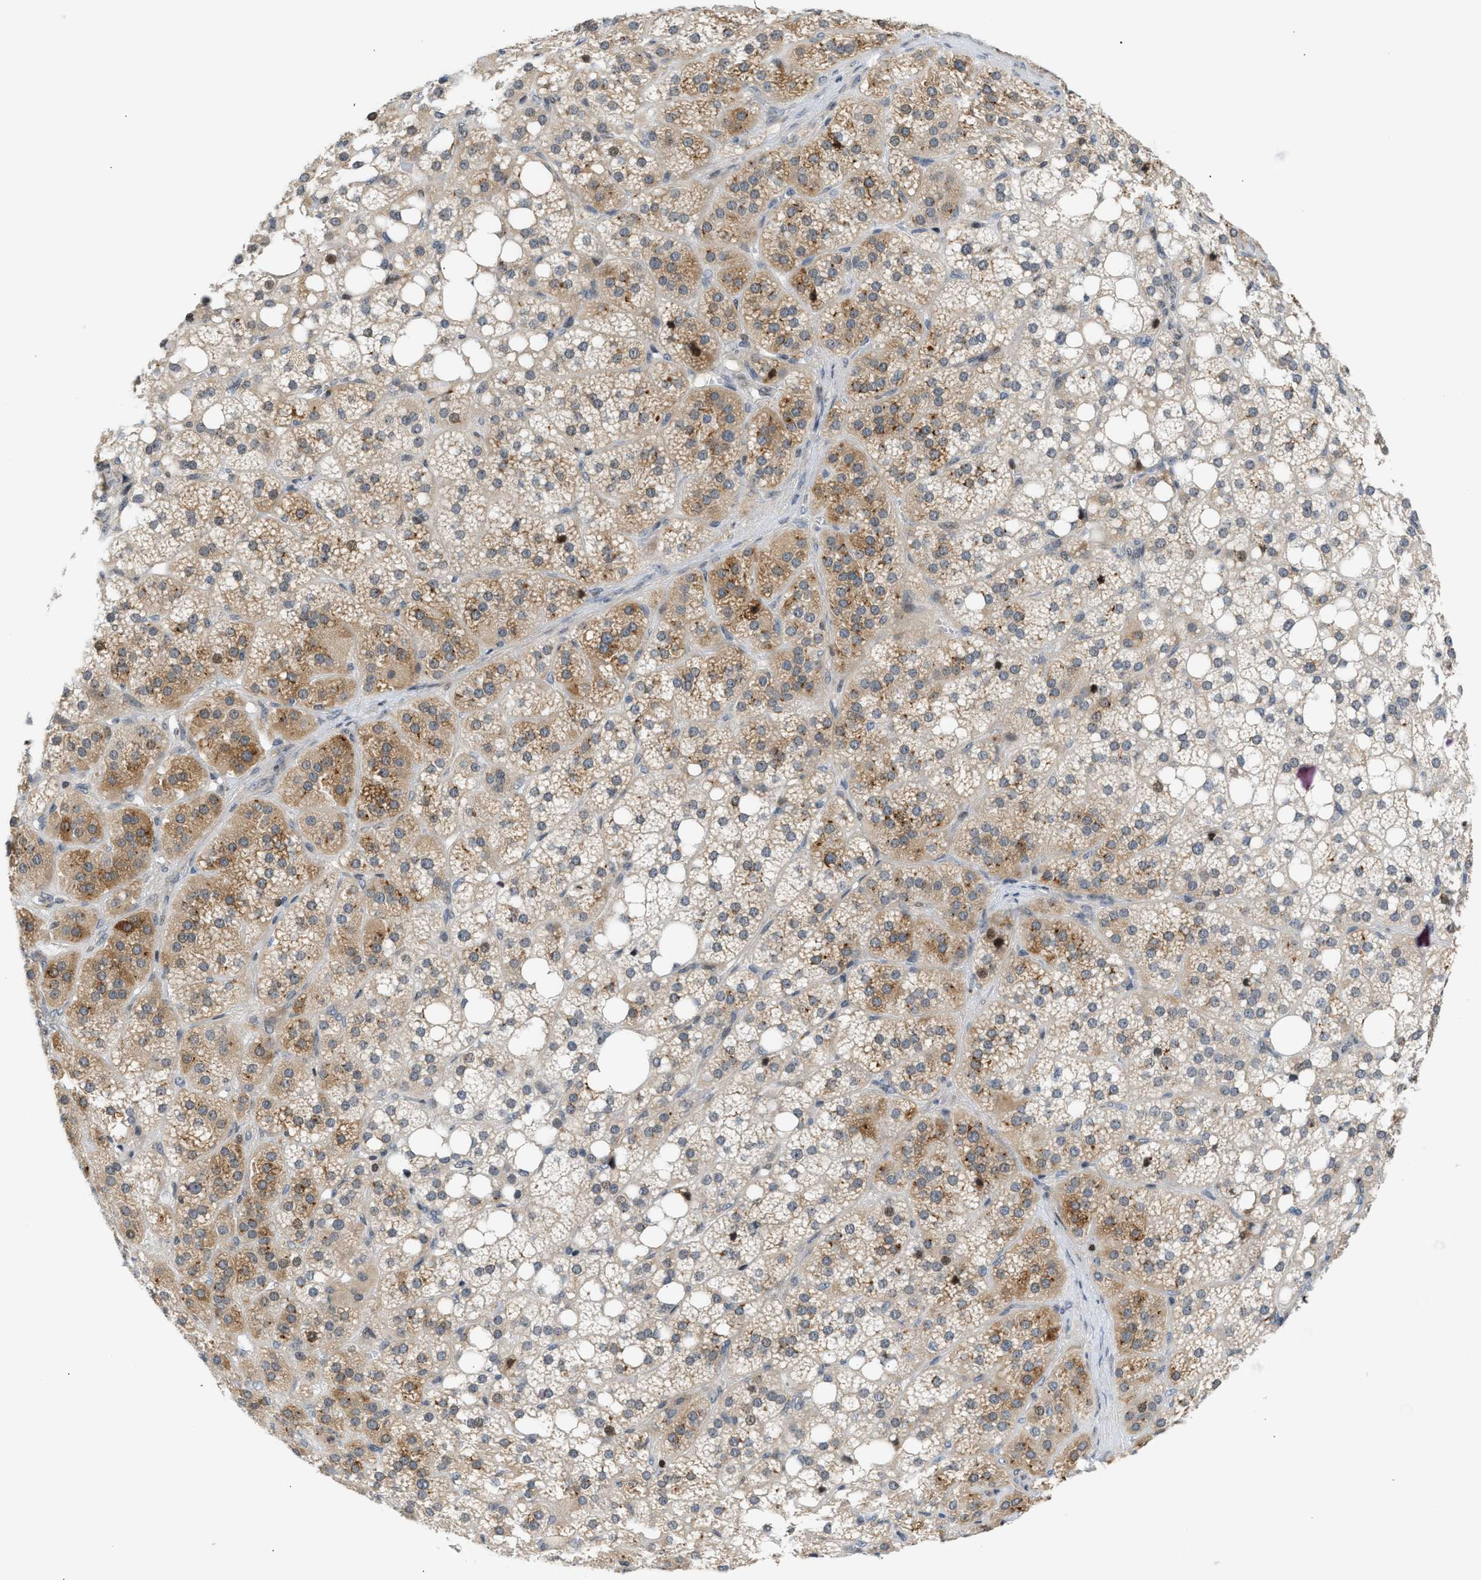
{"staining": {"intensity": "moderate", "quantity": "25%-75%", "location": "cytoplasmic/membranous,nuclear"}, "tissue": "adrenal gland", "cell_type": "Glandular cells", "image_type": "normal", "snomed": [{"axis": "morphology", "description": "Normal tissue, NOS"}, {"axis": "topography", "description": "Adrenal gland"}], "caption": "Immunohistochemical staining of normal adrenal gland reveals 25%-75% levels of moderate cytoplasmic/membranous,nuclear protein positivity in approximately 25%-75% of glandular cells.", "gene": "NPS", "patient": {"sex": "female", "age": 59}}